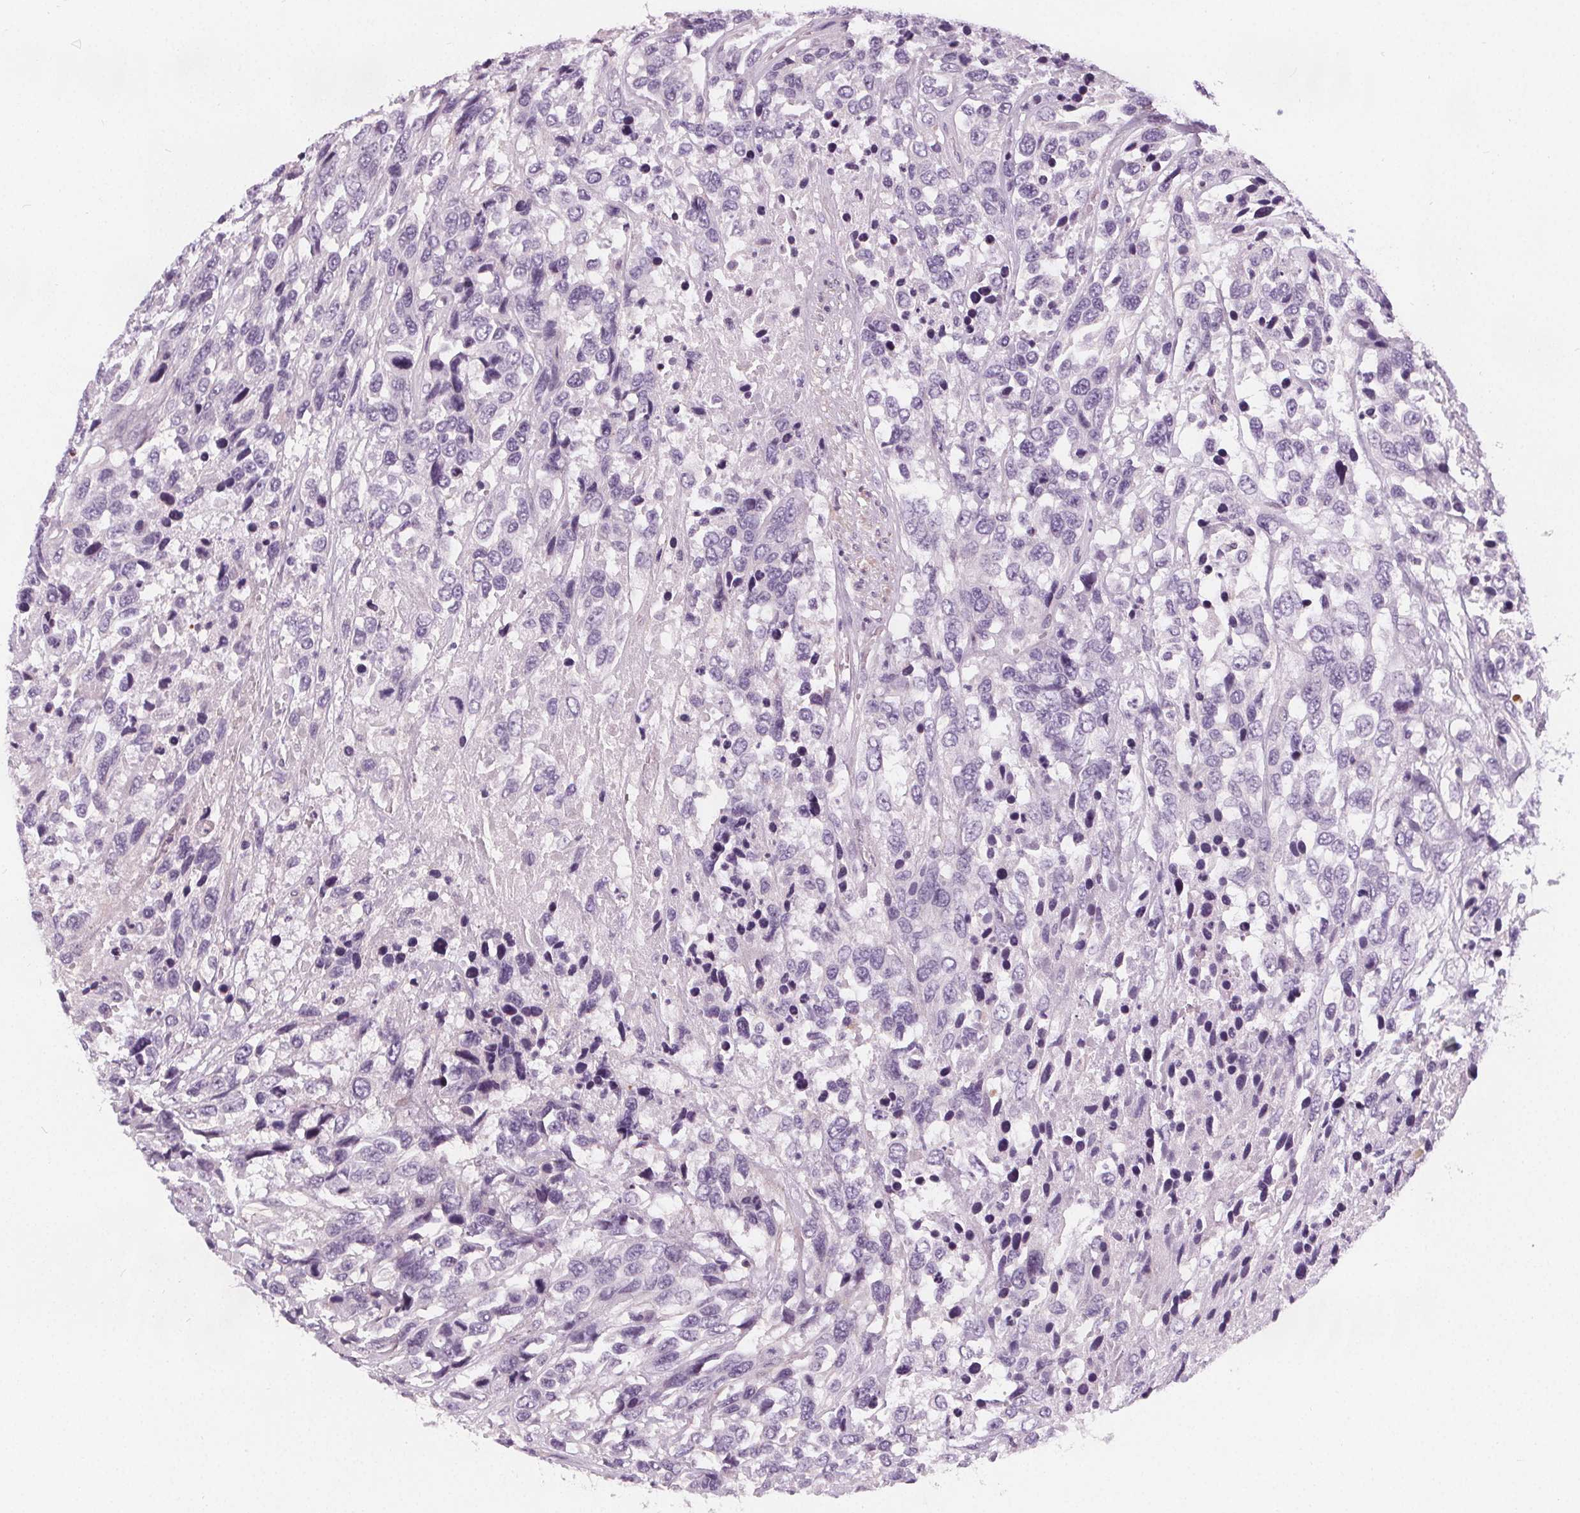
{"staining": {"intensity": "negative", "quantity": "none", "location": "none"}, "tissue": "urothelial cancer", "cell_type": "Tumor cells", "image_type": "cancer", "snomed": [{"axis": "morphology", "description": "Urothelial carcinoma, High grade"}, {"axis": "topography", "description": "Urinary bladder"}], "caption": "Immunohistochemical staining of urothelial cancer displays no significant expression in tumor cells. Nuclei are stained in blue.", "gene": "SLC5A12", "patient": {"sex": "female", "age": 70}}